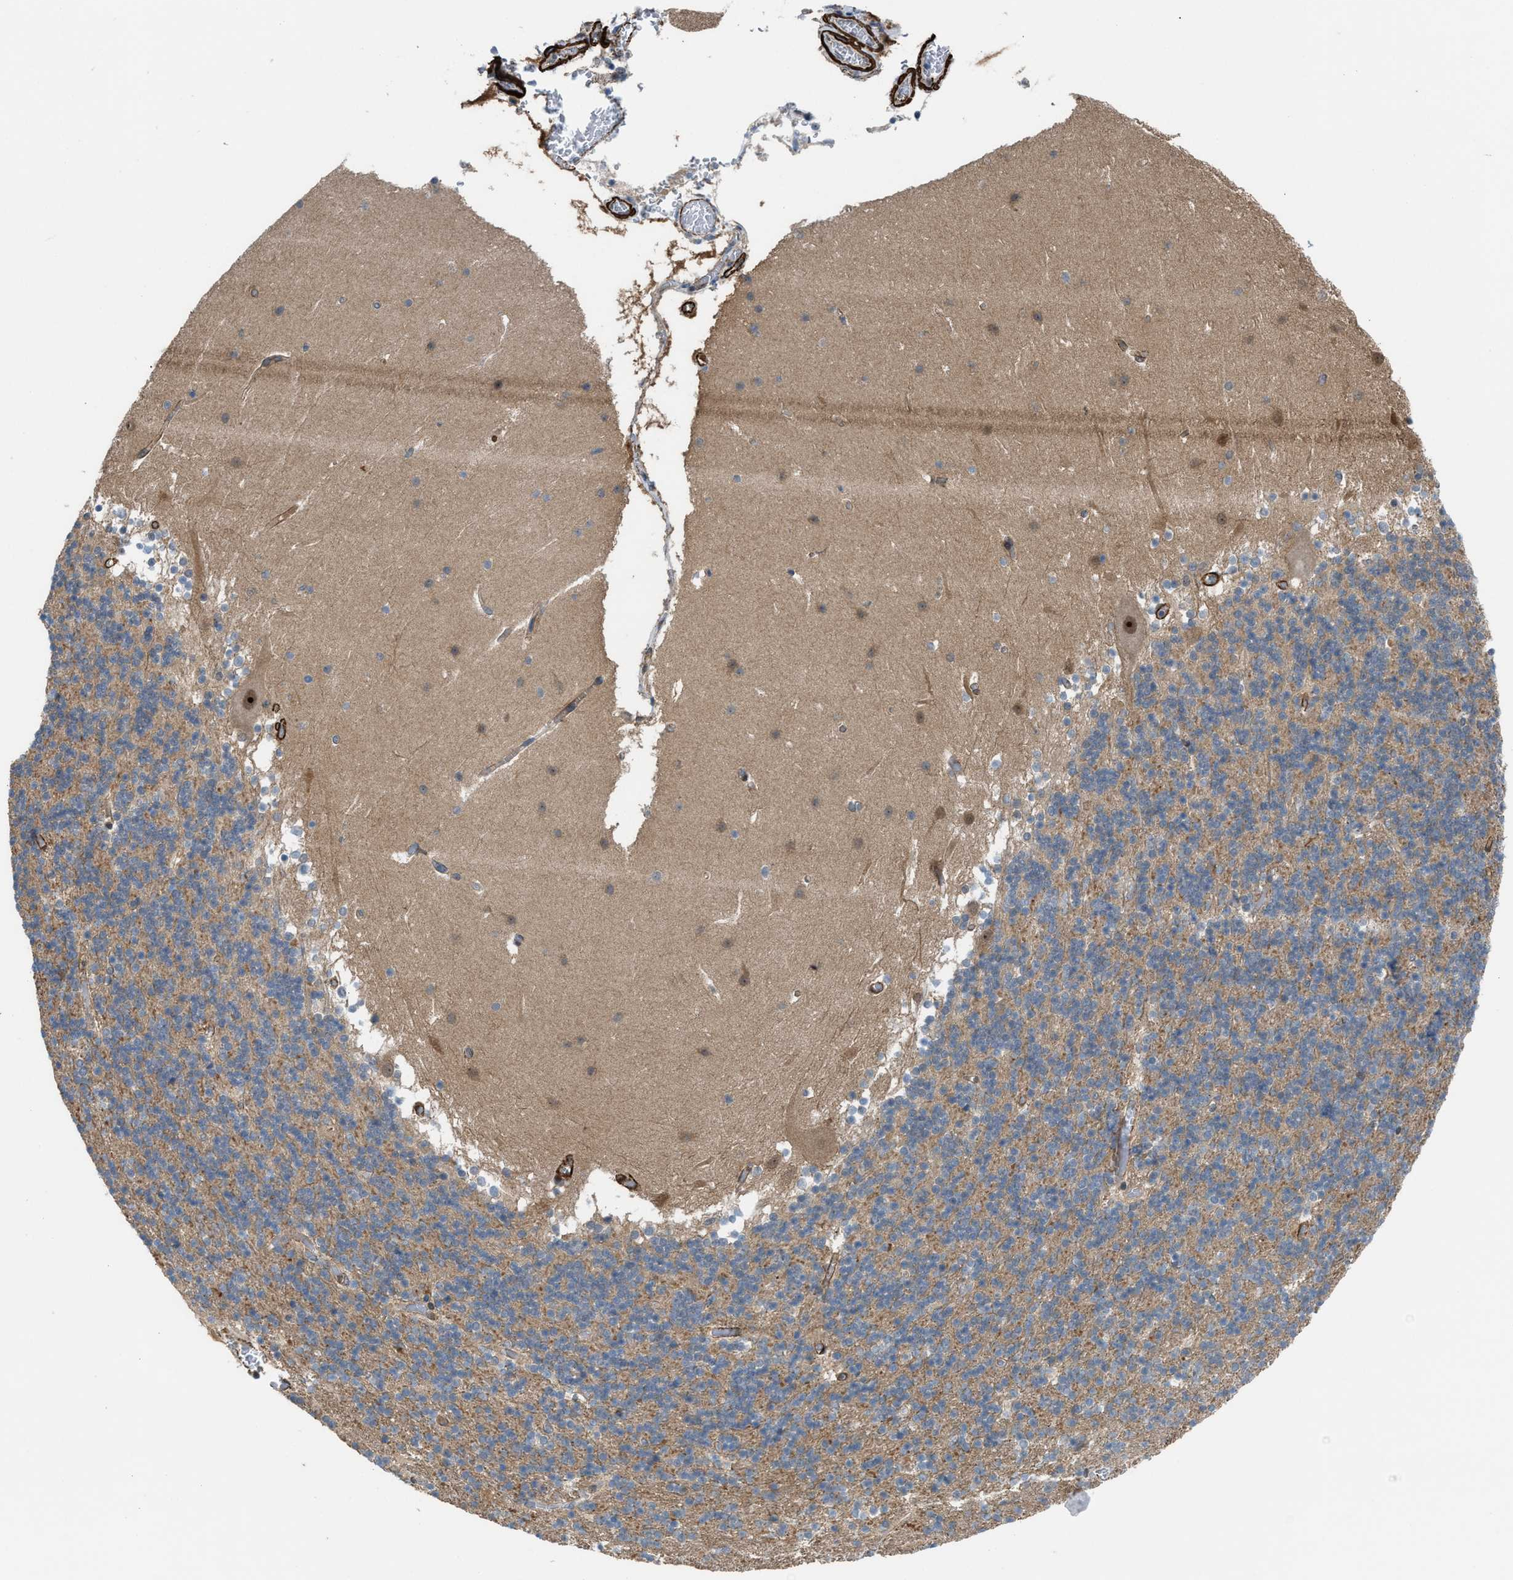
{"staining": {"intensity": "moderate", "quantity": ">75%", "location": "cytoplasmic/membranous"}, "tissue": "cerebellum", "cell_type": "Cells in granular layer", "image_type": "normal", "snomed": [{"axis": "morphology", "description": "Normal tissue, NOS"}, {"axis": "topography", "description": "Cerebellum"}], "caption": "This micrograph reveals unremarkable cerebellum stained with immunohistochemistry (IHC) to label a protein in brown. The cytoplasmic/membranous of cells in granular layer show moderate positivity for the protein. Nuclei are counter-stained blue.", "gene": "NQO2", "patient": {"sex": "male", "age": 45}}